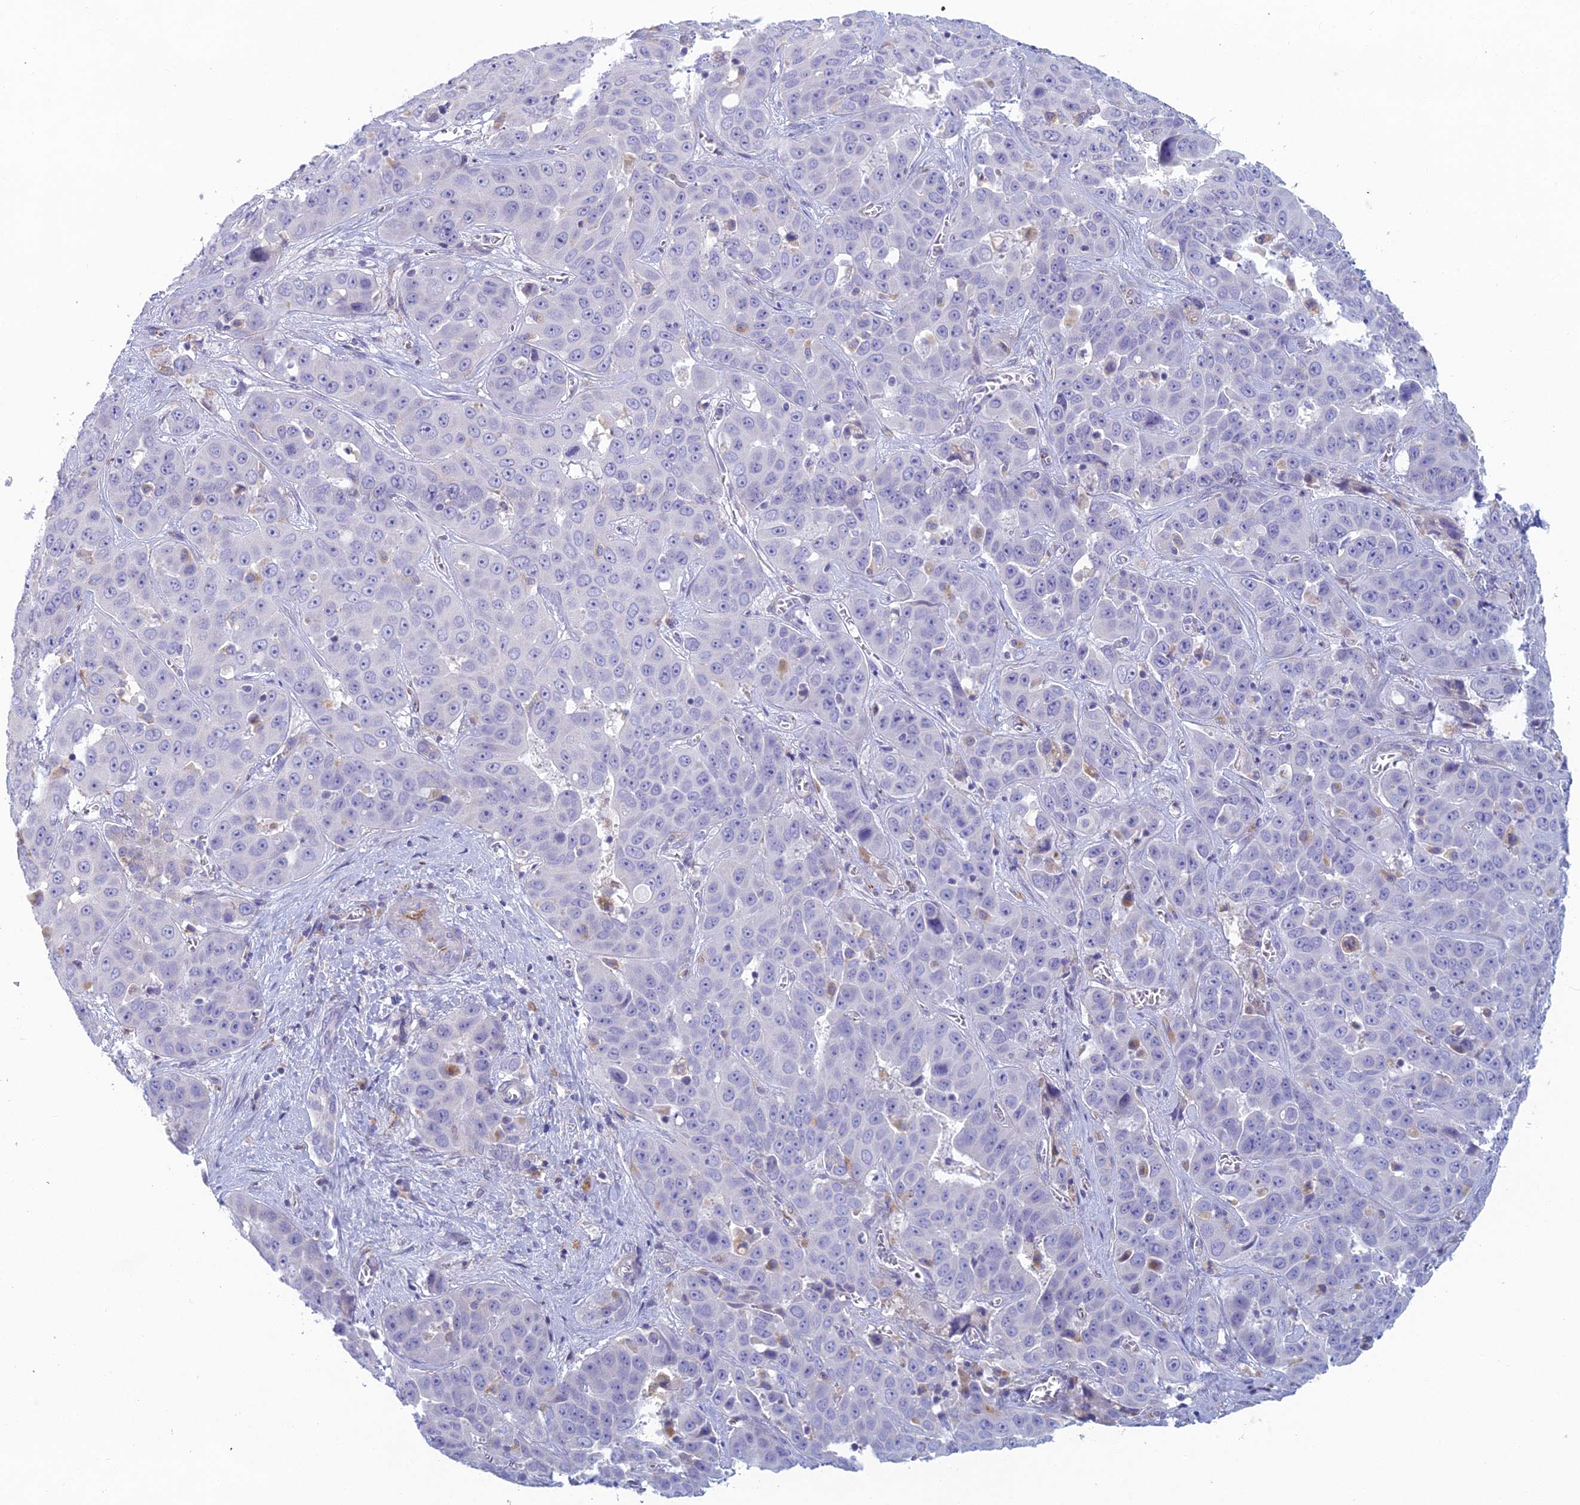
{"staining": {"intensity": "negative", "quantity": "none", "location": "none"}, "tissue": "liver cancer", "cell_type": "Tumor cells", "image_type": "cancer", "snomed": [{"axis": "morphology", "description": "Cholangiocarcinoma"}, {"axis": "topography", "description": "Liver"}], "caption": "Liver cholangiocarcinoma was stained to show a protein in brown. There is no significant expression in tumor cells.", "gene": "FERD3L", "patient": {"sex": "female", "age": 52}}